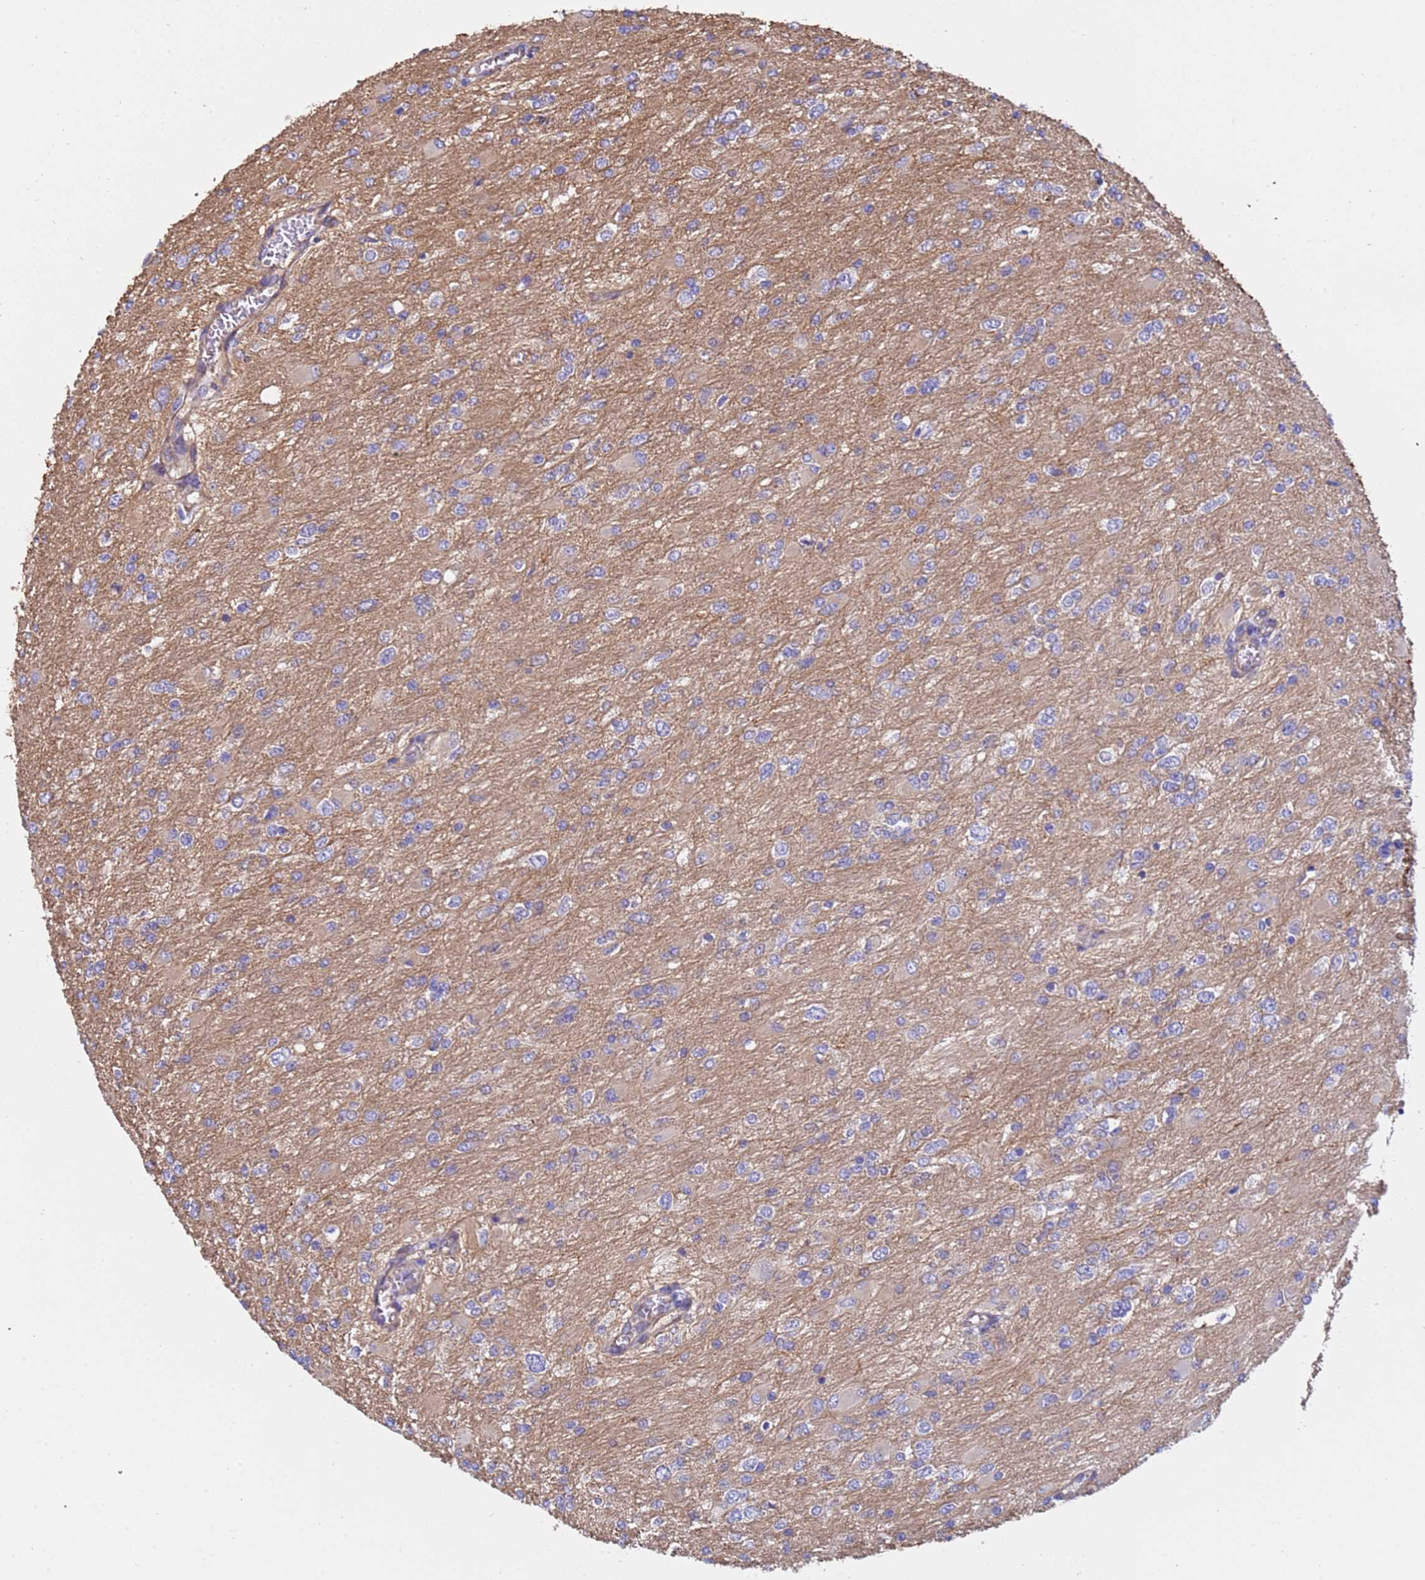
{"staining": {"intensity": "negative", "quantity": "none", "location": "none"}, "tissue": "glioma", "cell_type": "Tumor cells", "image_type": "cancer", "snomed": [{"axis": "morphology", "description": "Glioma, malignant, High grade"}, {"axis": "topography", "description": "Cerebral cortex"}], "caption": "Human malignant glioma (high-grade) stained for a protein using IHC shows no staining in tumor cells.", "gene": "ZNF248", "patient": {"sex": "female", "age": 36}}